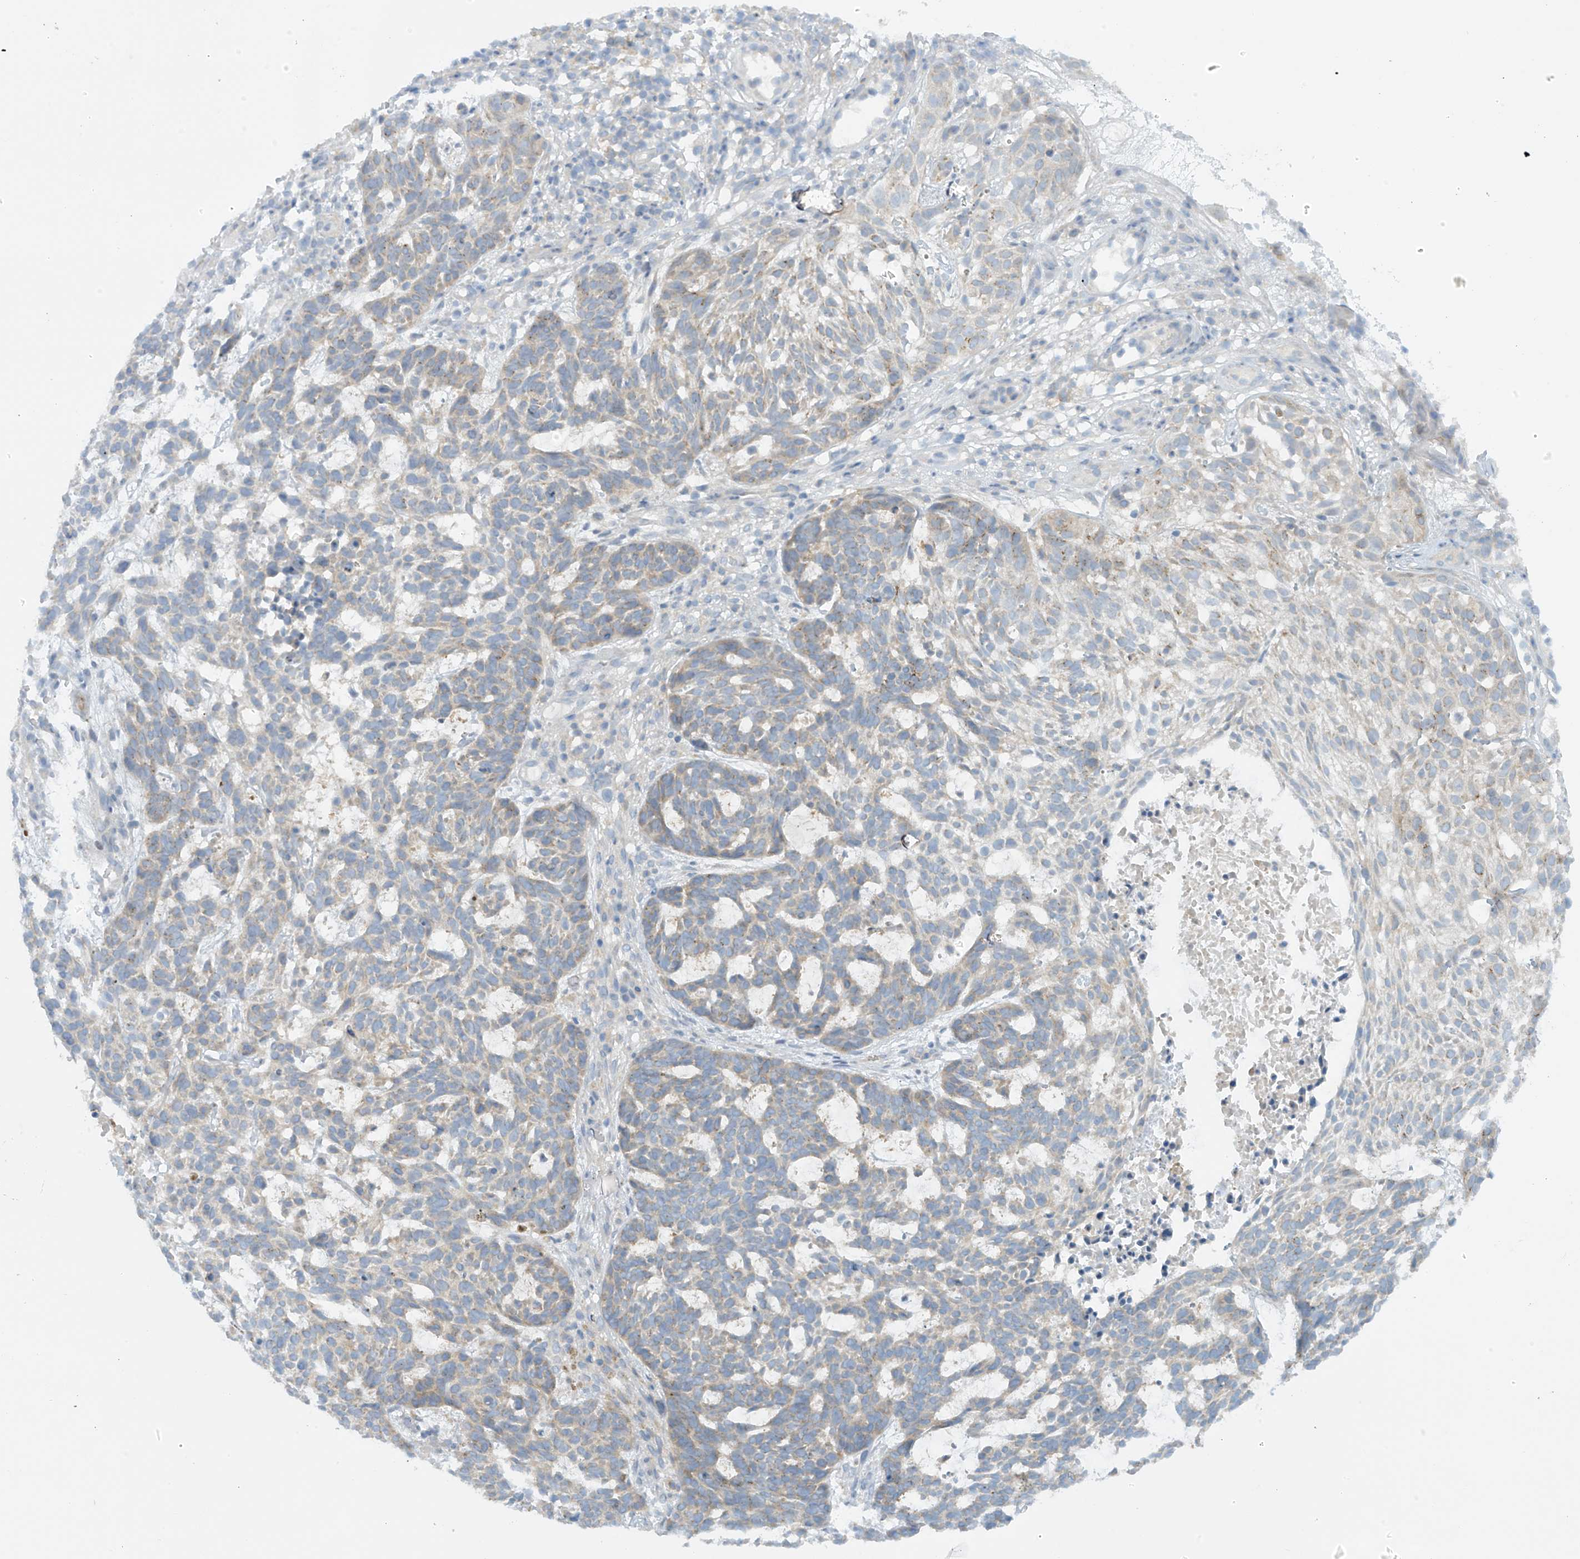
{"staining": {"intensity": "negative", "quantity": "none", "location": "none"}, "tissue": "skin cancer", "cell_type": "Tumor cells", "image_type": "cancer", "snomed": [{"axis": "morphology", "description": "Basal cell carcinoma"}, {"axis": "topography", "description": "Skin"}], "caption": "Micrograph shows no significant protein positivity in tumor cells of skin cancer.", "gene": "FSD1L", "patient": {"sex": "male", "age": 85}}